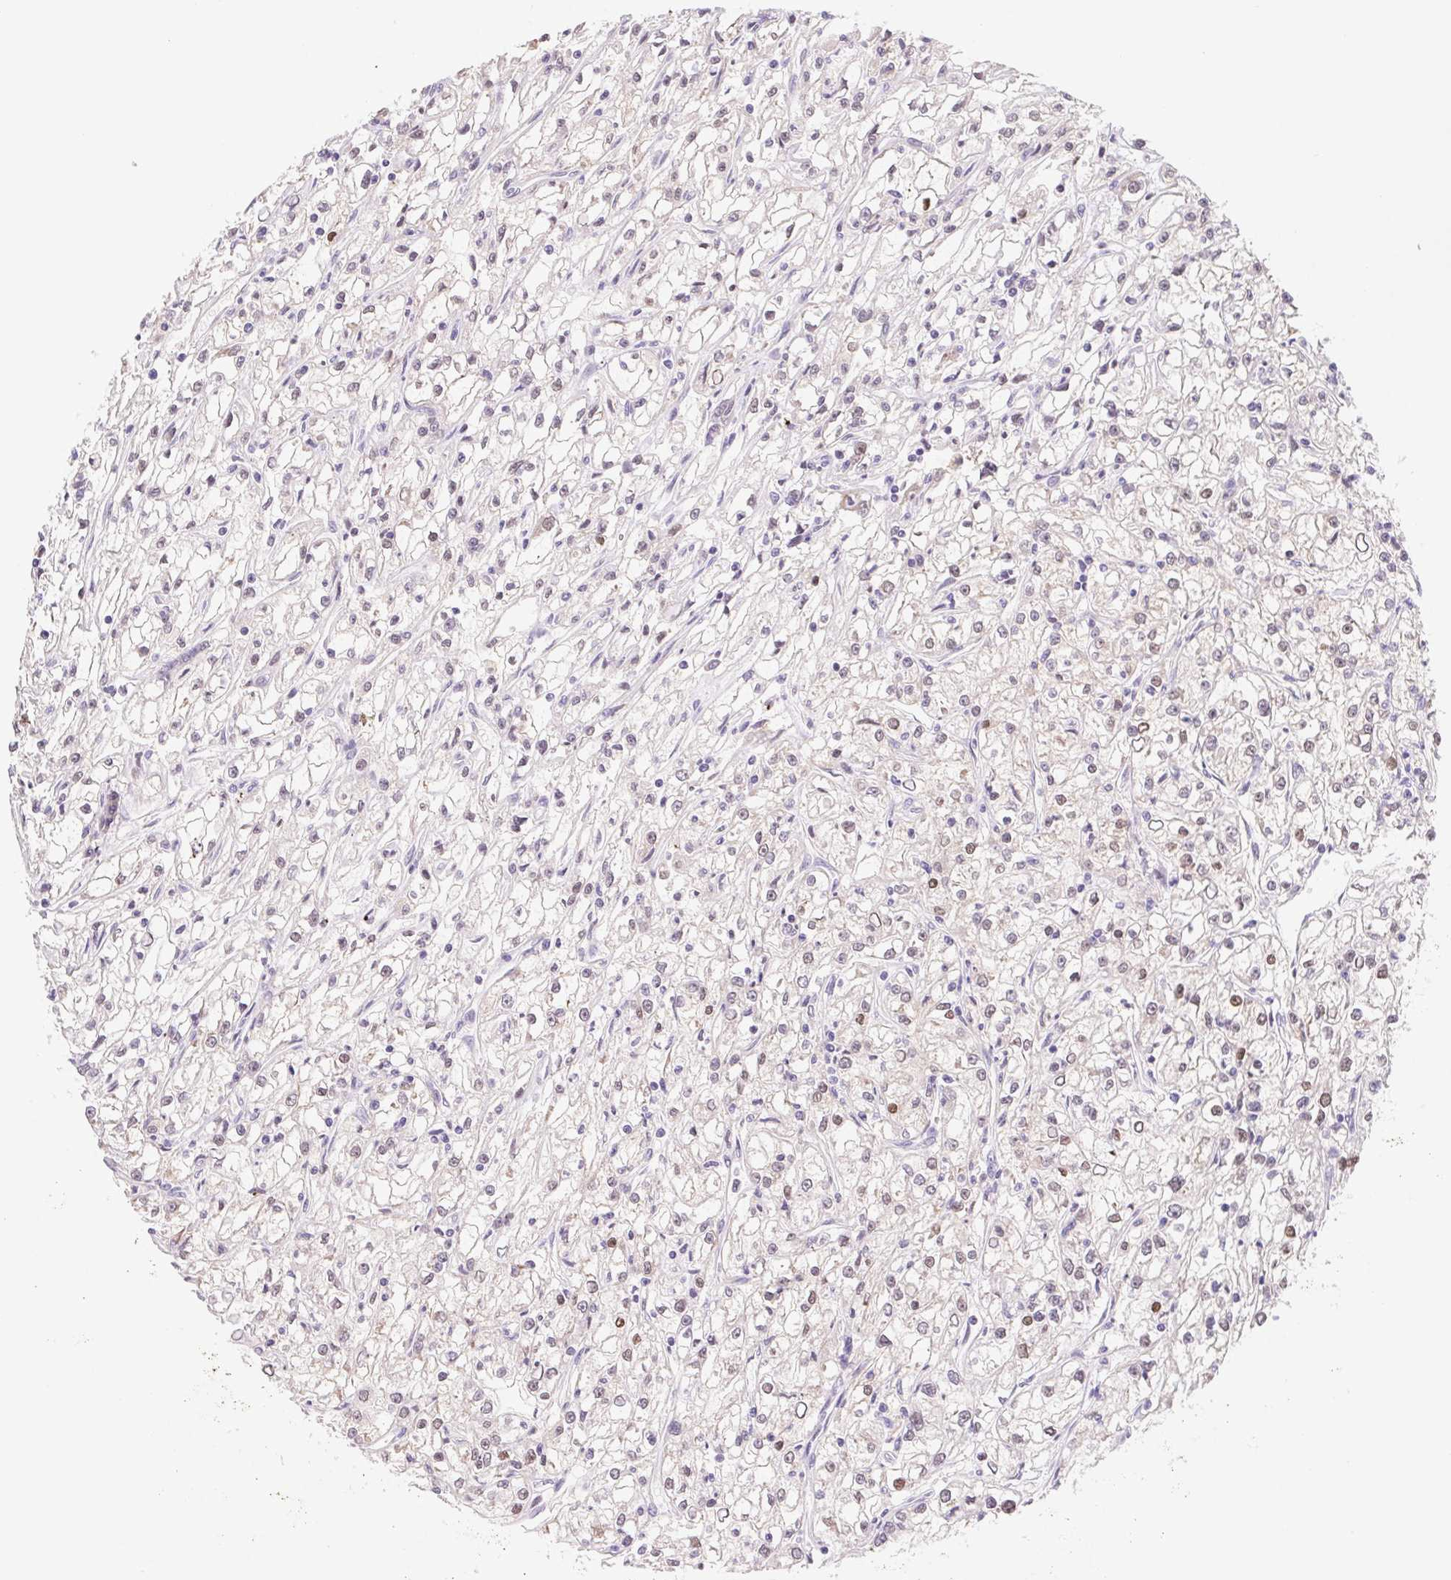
{"staining": {"intensity": "weak", "quantity": "<25%", "location": "nuclear"}, "tissue": "renal cancer", "cell_type": "Tumor cells", "image_type": "cancer", "snomed": [{"axis": "morphology", "description": "Adenocarcinoma, NOS"}, {"axis": "topography", "description": "Kidney"}], "caption": "Tumor cells show no significant positivity in renal cancer.", "gene": "L3MBTL4", "patient": {"sex": "female", "age": 59}}